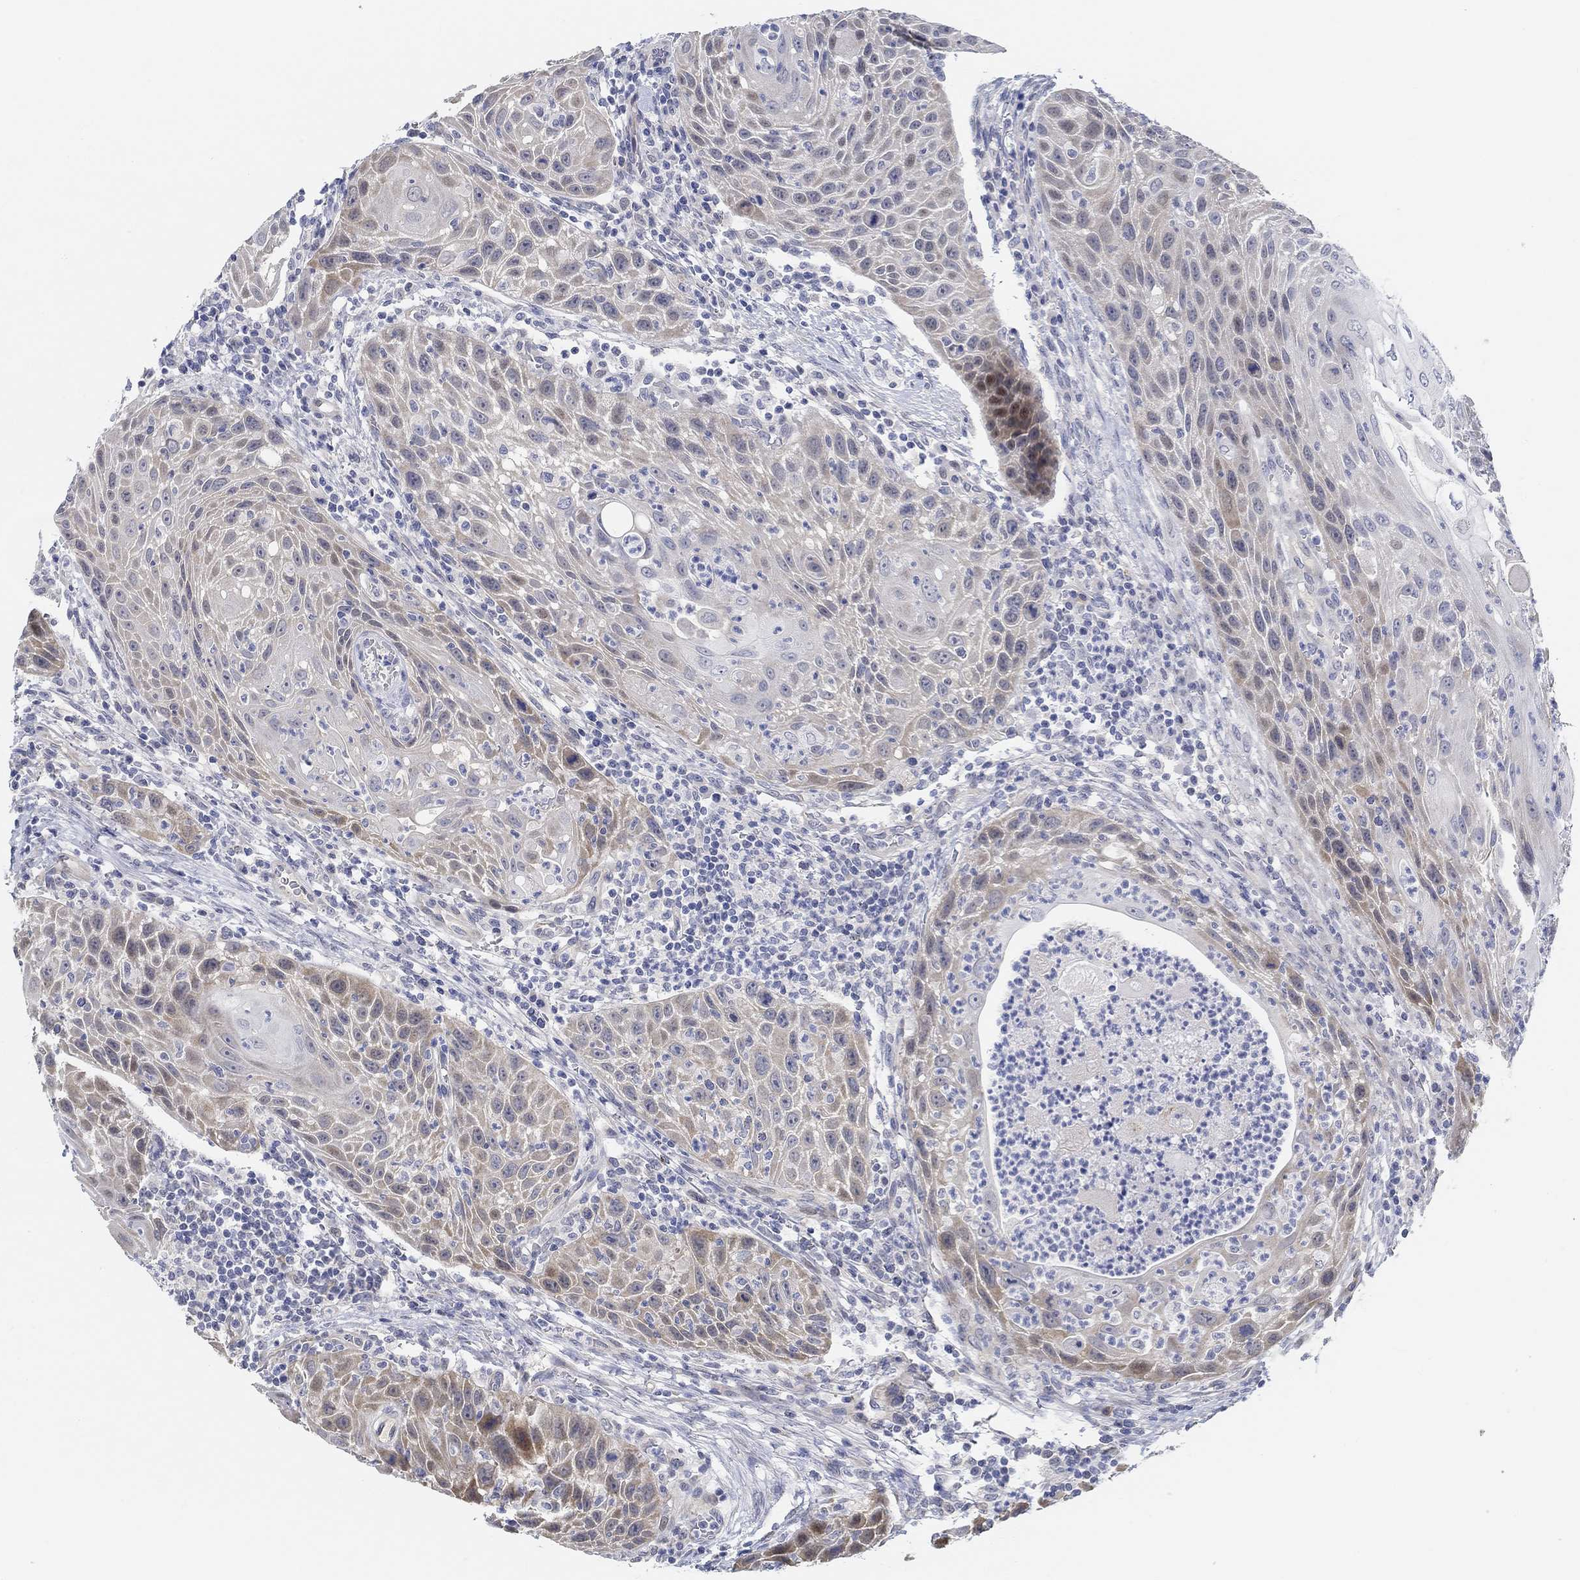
{"staining": {"intensity": "weak", "quantity": ">75%", "location": "cytoplasmic/membranous"}, "tissue": "head and neck cancer", "cell_type": "Tumor cells", "image_type": "cancer", "snomed": [{"axis": "morphology", "description": "Squamous cell carcinoma, NOS"}, {"axis": "topography", "description": "Head-Neck"}], "caption": "A histopathology image of human head and neck cancer (squamous cell carcinoma) stained for a protein exhibits weak cytoplasmic/membranous brown staining in tumor cells.", "gene": "SNTG2", "patient": {"sex": "male", "age": 69}}